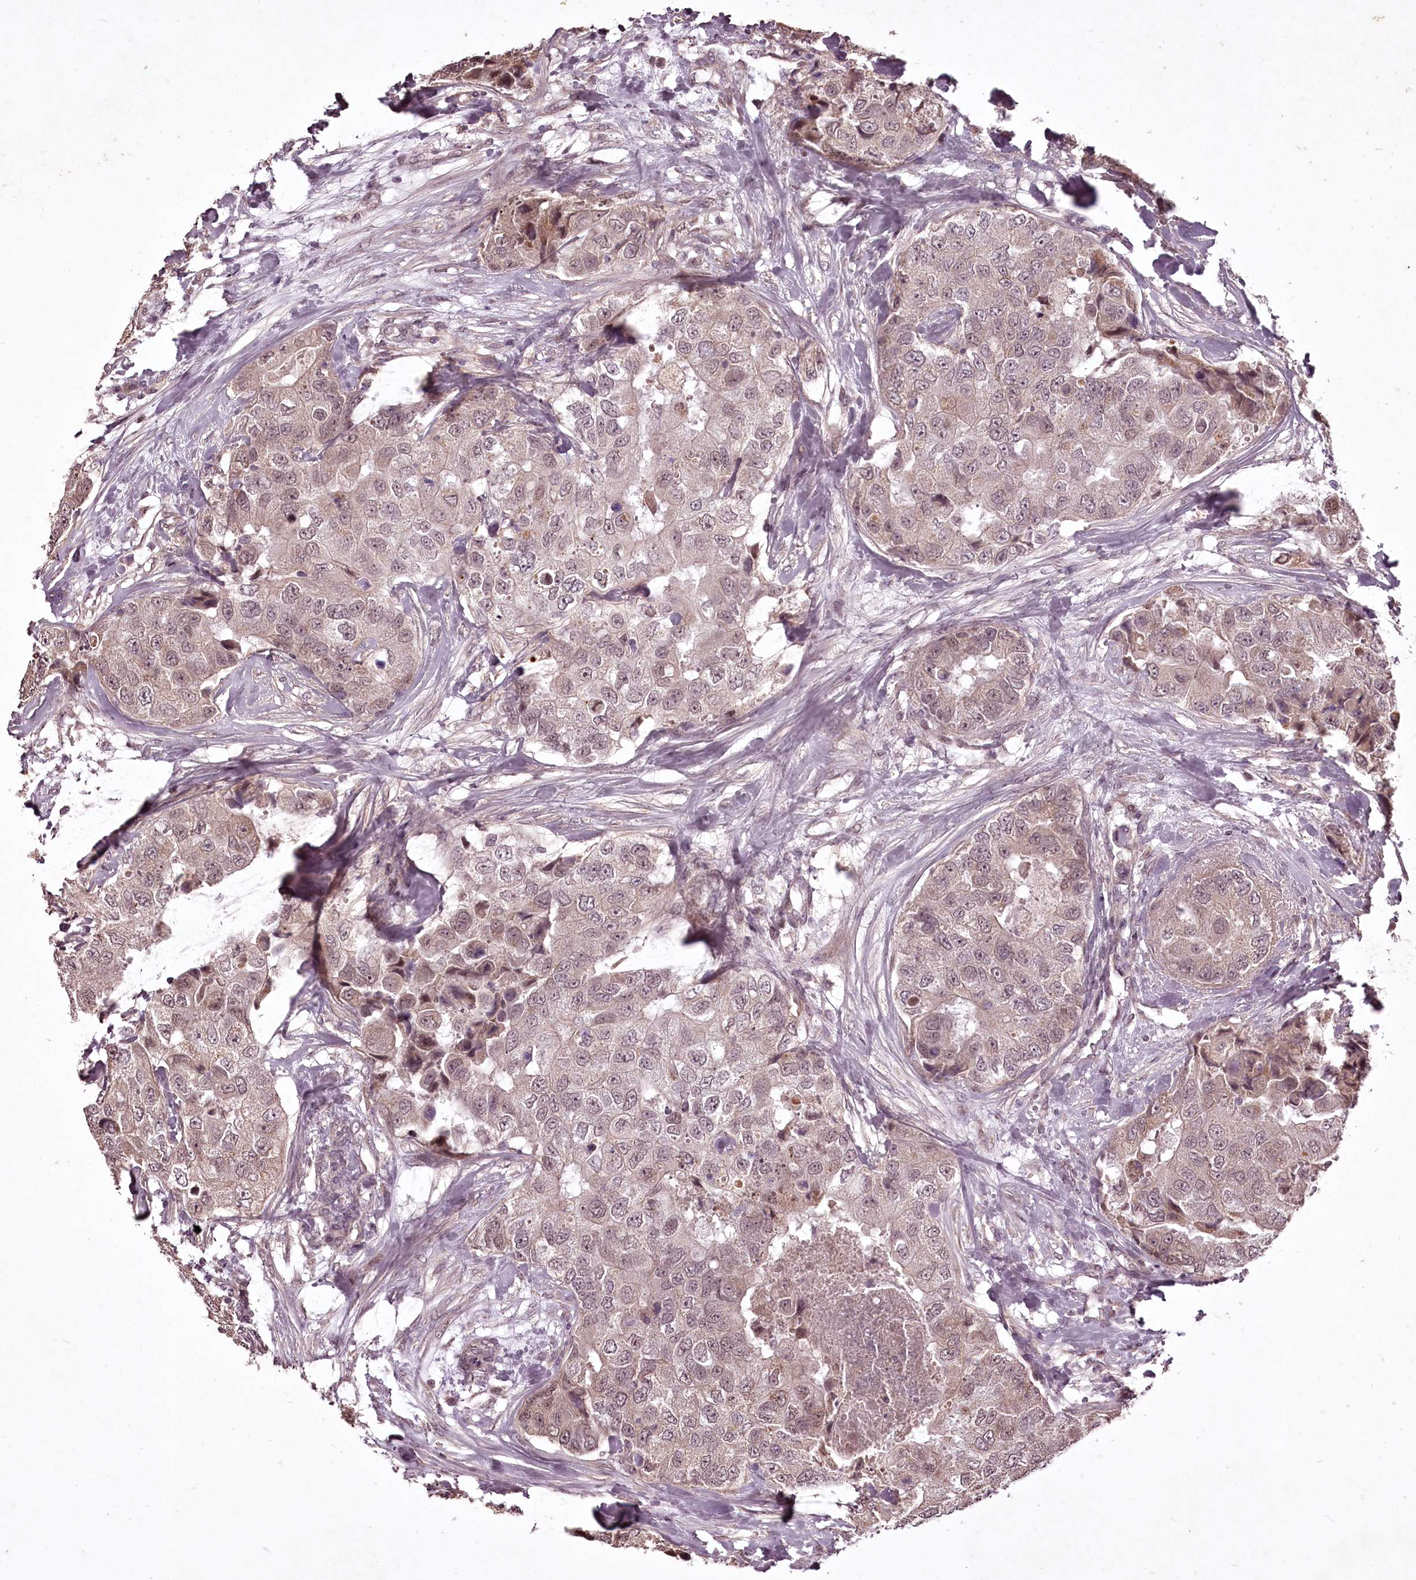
{"staining": {"intensity": "weak", "quantity": "25%-75%", "location": "nuclear"}, "tissue": "breast cancer", "cell_type": "Tumor cells", "image_type": "cancer", "snomed": [{"axis": "morphology", "description": "Duct carcinoma"}, {"axis": "topography", "description": "Breast"}], "caption": "Invasive ductal carcinoma (breast) tissue reveals weak nuclear positivity in about 25%-75% of tumor cells", "gene": "ADRA1D", "patient": {"sex": "female", "age": 62}}